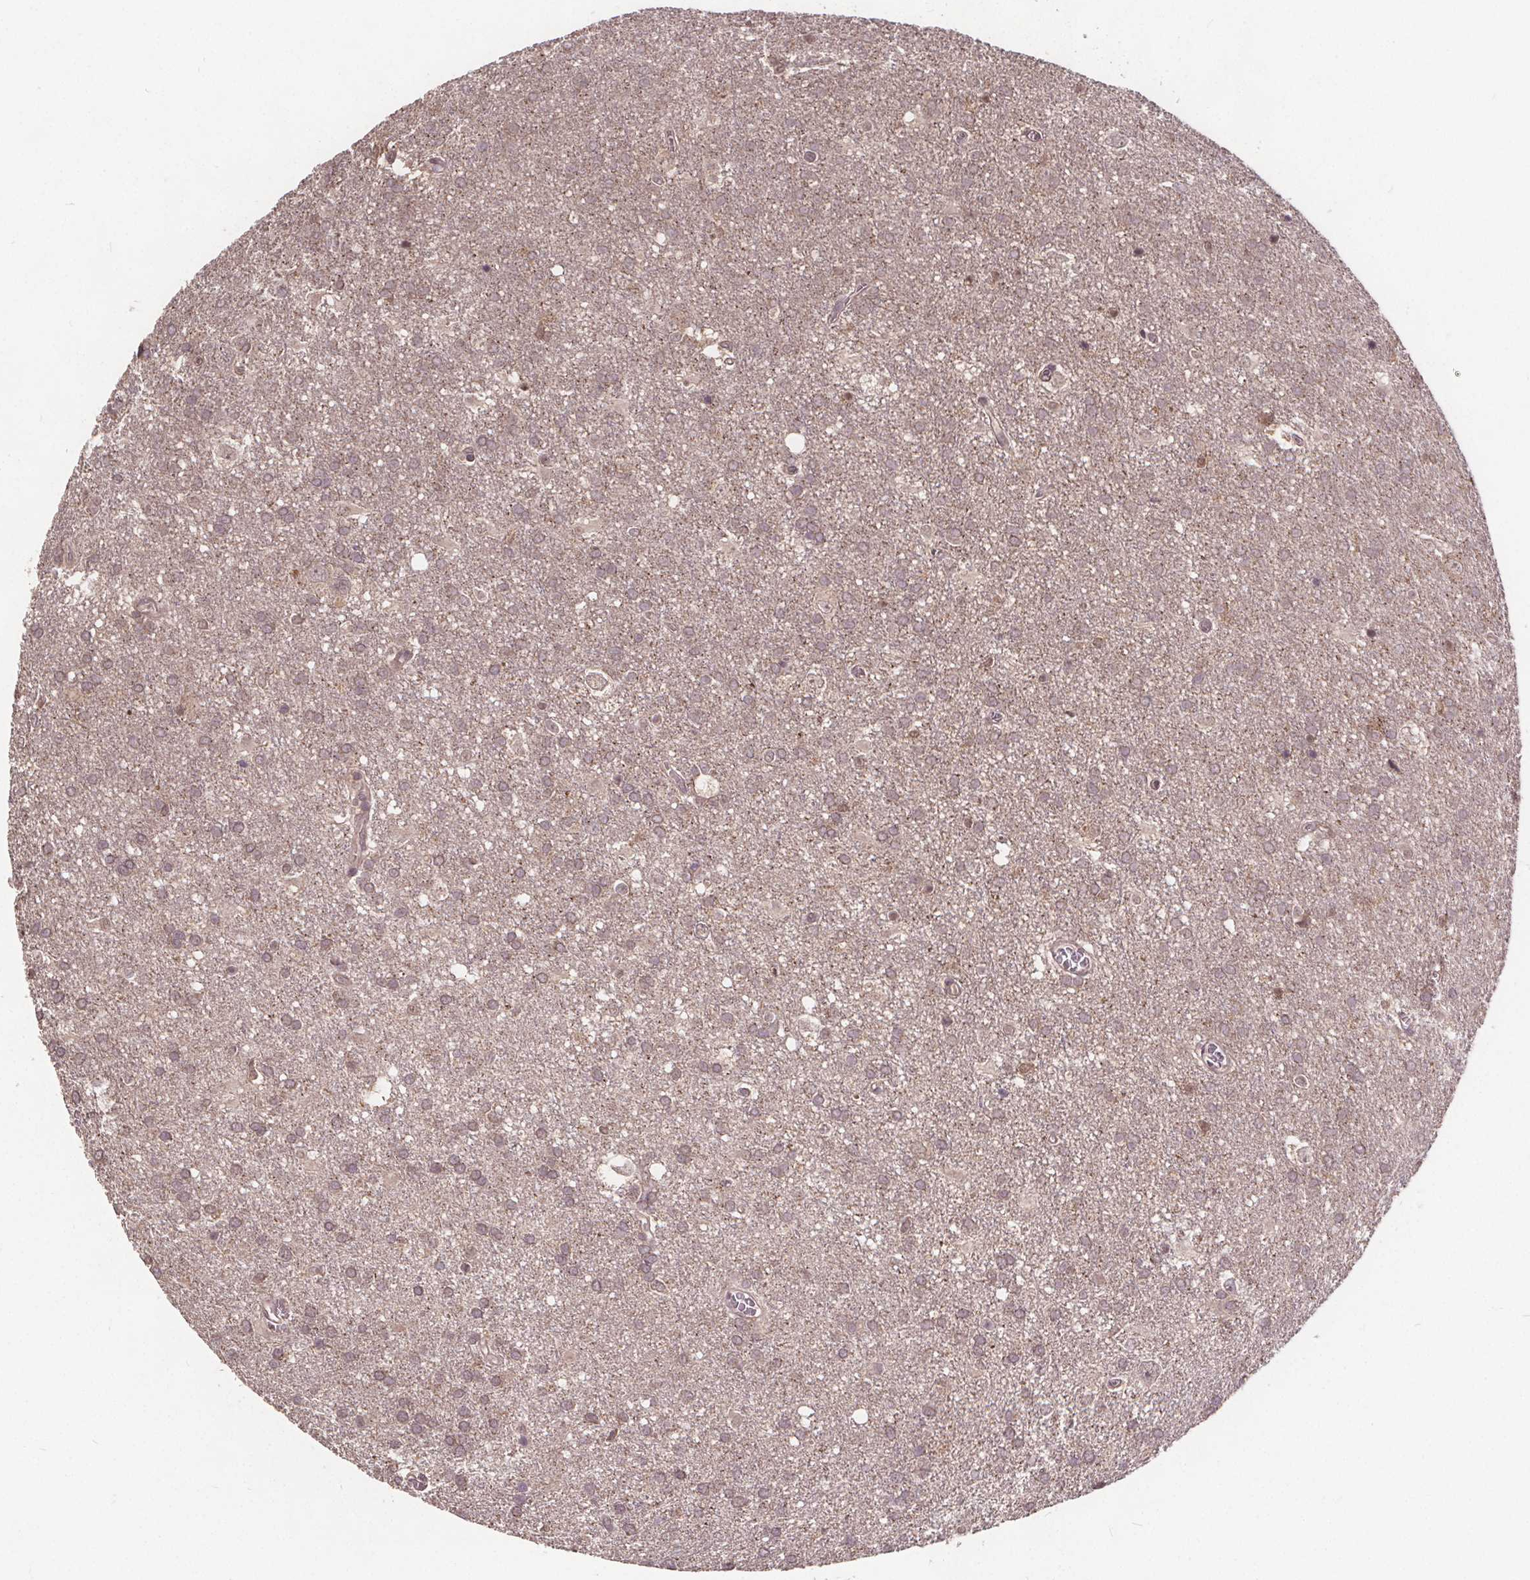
{"staining": {"intensity": "weak", "quantity": "25%-75%", "location": "cytoplasmic/membranous"}, "tissue": "glioma", "cell_type": "Tumor cells", "image_type": "cancer", "snomed": [{"axis": "morphology", "description": "Glioma, malignant, Low grade"}, {"axis": "topography", "description": "Brain"}], "caption": "The immunohistochemical stain shows weak cytoplasmic/membranous staining in tumor cells of glioma tissue.", "gene": "USP9X", "patient": {"sex": "male", "age": 66}}